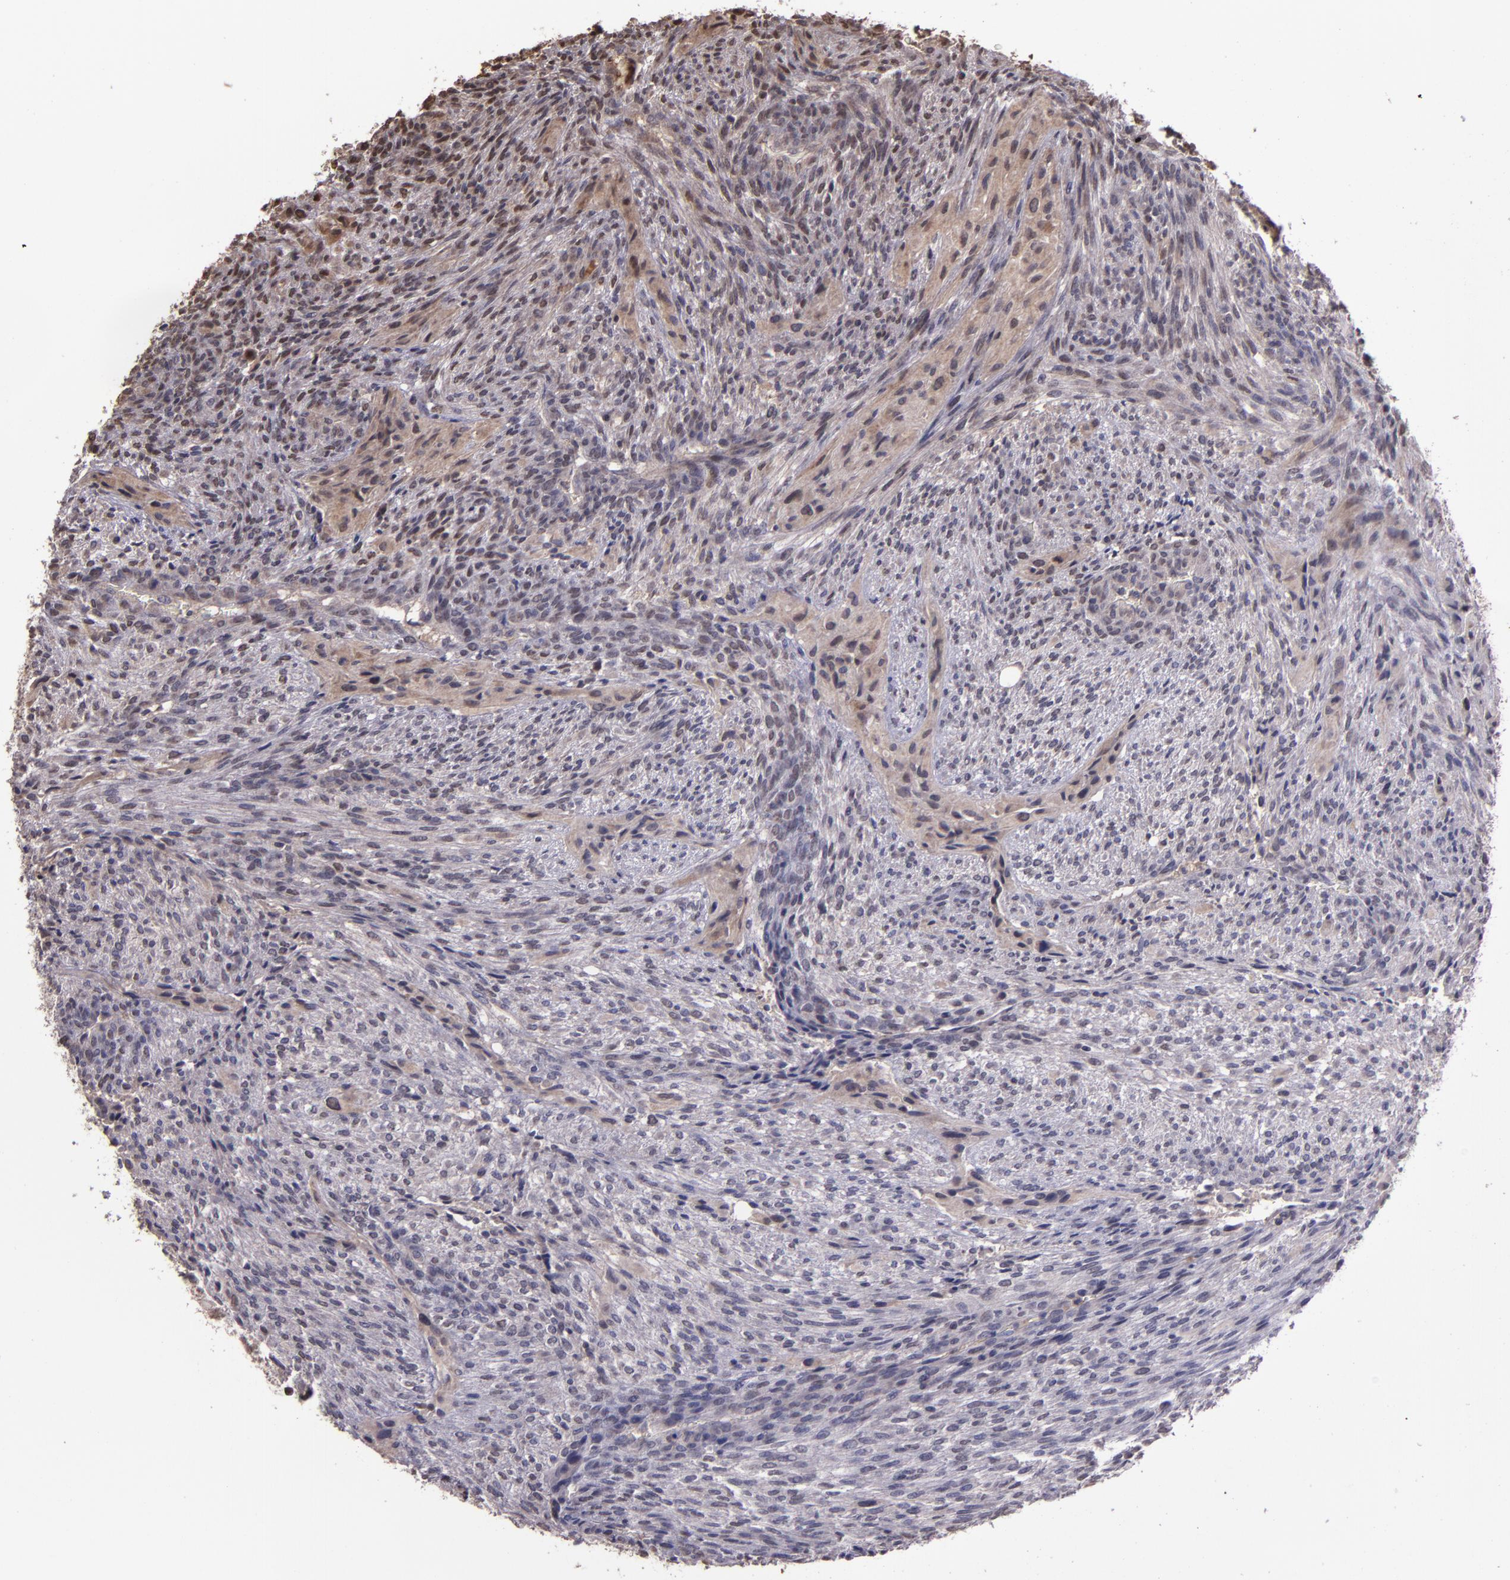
{"staining": {"intensity": "weak", "quantity": "25%-75%", "location": "cytoplasmic/membranous,nuclear"}, "tissue": "glioma", "cell_type": "Tumor cells", "image_type": "cancer", "snomed": [{"axis": "morphology", "description": "Glioma, malignant, High grade"}, {"axis": "topography", "description": "Cerebral cortex"}], "caption": "This photomicrograph shows immunohistochemistry staining of glioma, with low weak cytoplasmic/membranous and nuclear staining in approximately 25%-75% of tumor cells.", "gene": "SERPINF2", "patient": {"sex": "female", "age": 55}}